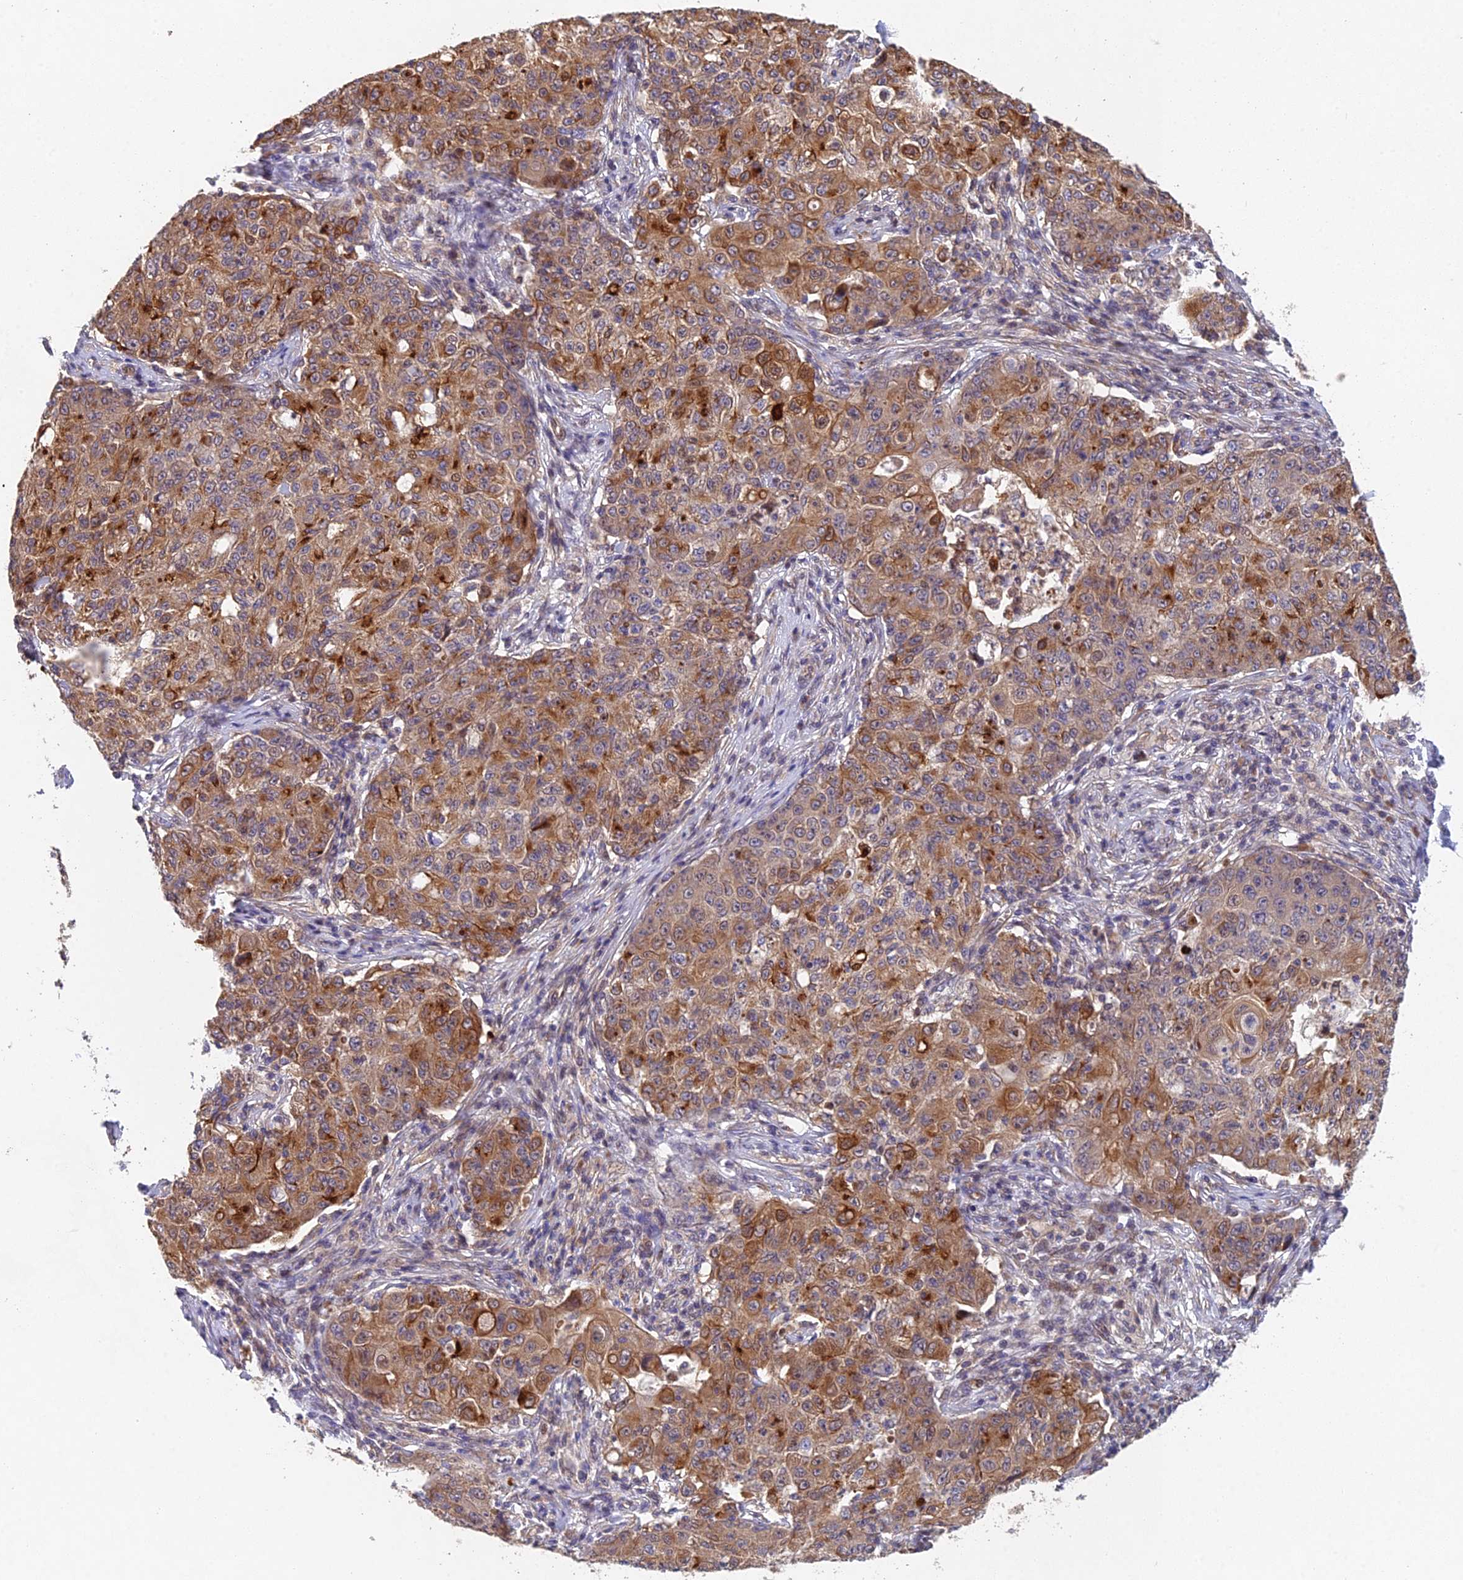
{"staining": {"intensity": "moderate", "quantity": ">75%", "location": "cytoplasmic/membranous"}, "tissue": "ovarian cancer", "cell_type": "Tumor cells", "image_type": "cancer", "snomed": [{"axis": "morphology", "description": "Carcinoma, endometroid"}, {"axis": "topography", "description": "Ovary"}], "caption": "Moderate cytoplasmic/membranous staining is identified in approximately >75% of tumor cells in ovarian endometroid carcinoma.", "gene": "NSMCE1", "patient": {"sex": "female", "age": 42}}